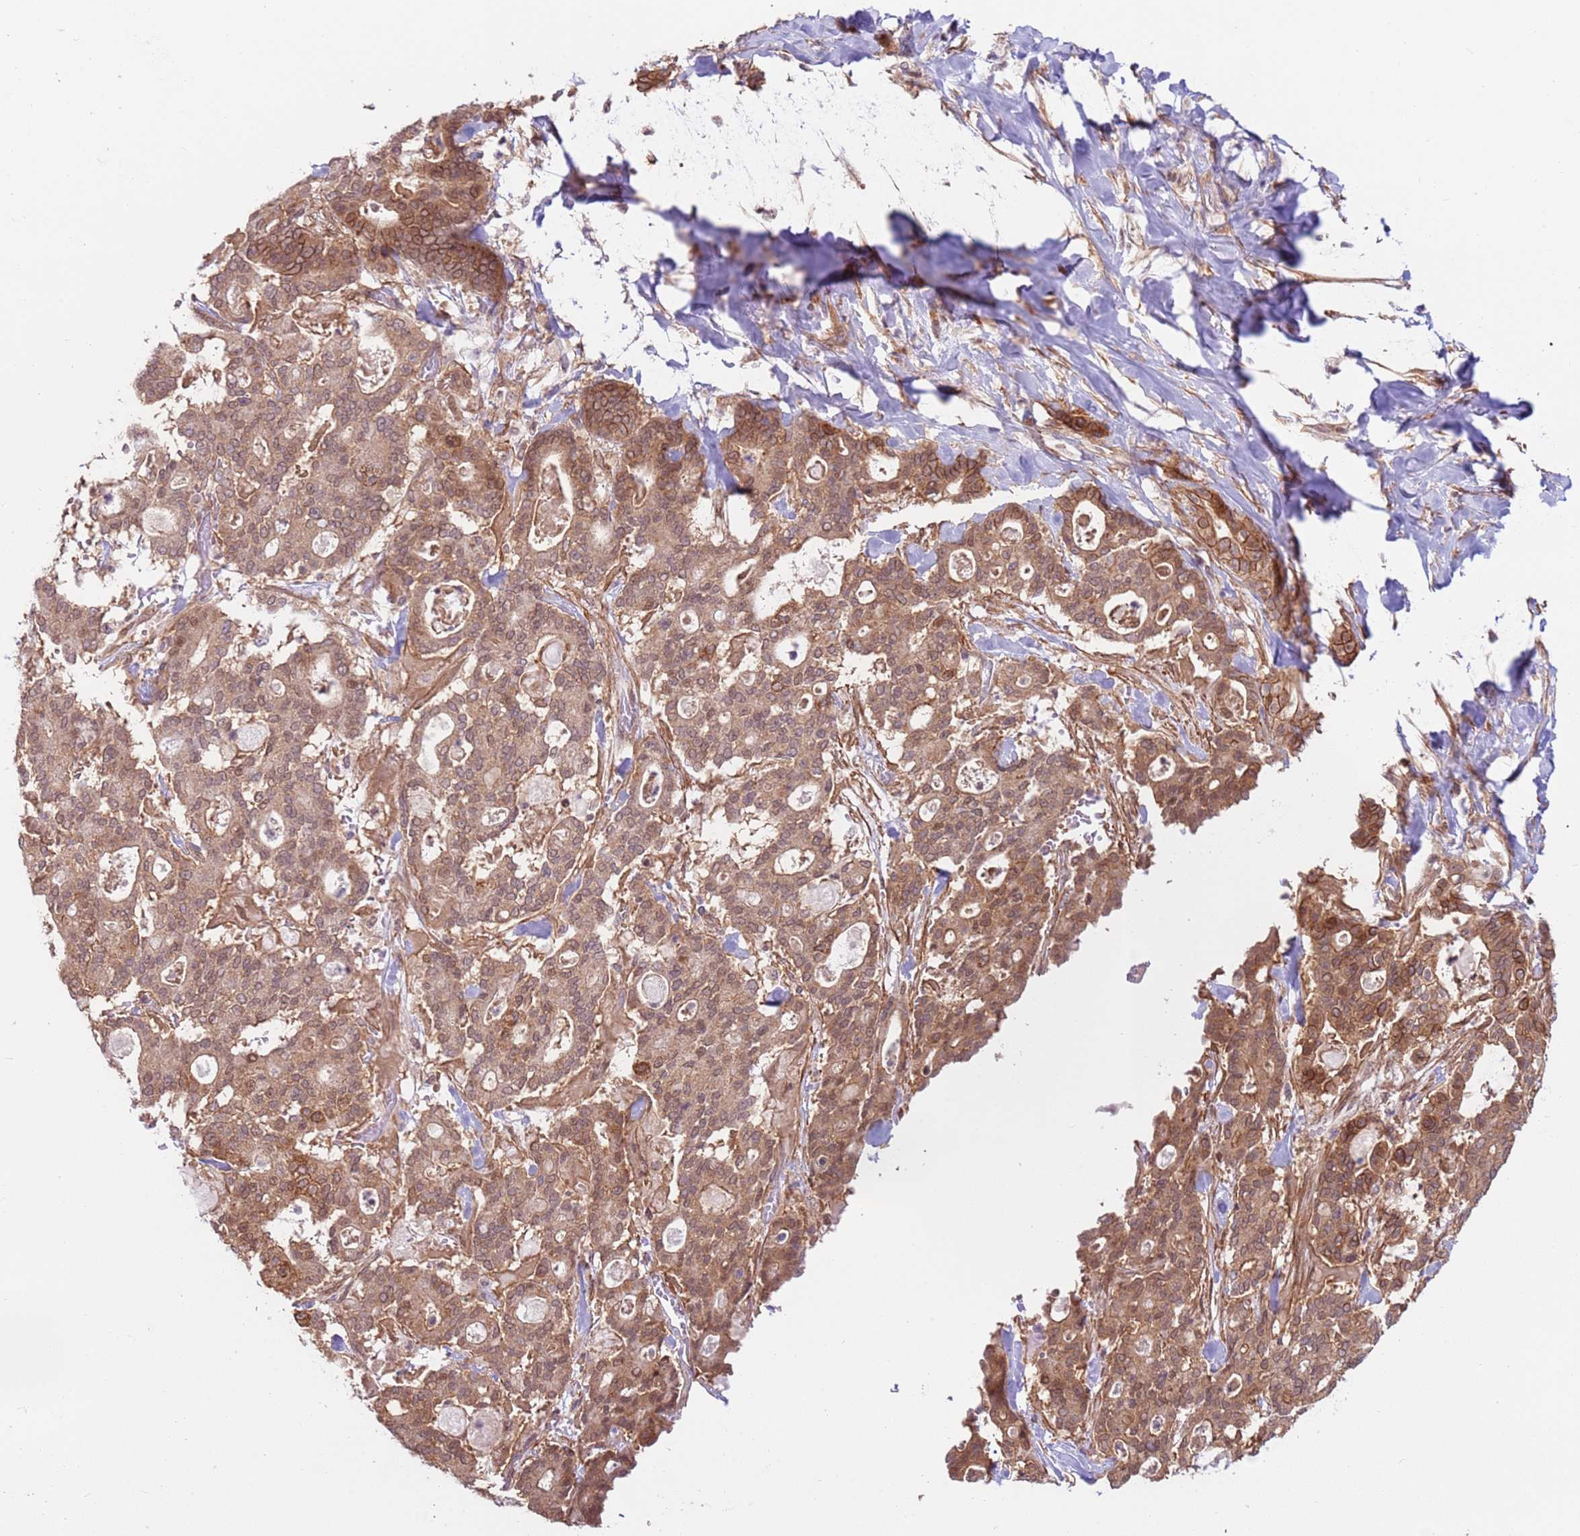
{"staining": {"intensity": "moderate", "quantity": ">75%", "location": "cytoplasmic/membranous"}, "tissue": "pancreatic cancer", "cell_type": "Tumor cells", "image_type": "cancer", "snomed": [{"axis": "morphology", "description": "Adenocarcinoma, NOS"}, {"axis": "topography", "description": "Pancreas"}], "caption": "About >75% of tumor cells in human pancreatic cancer show moderate cytoplasmic/membranous protein expression as visualized by brown immunohistochemical staining.", "gene": "DCAF4", "patient": {"sex": "male", "age": 63}}